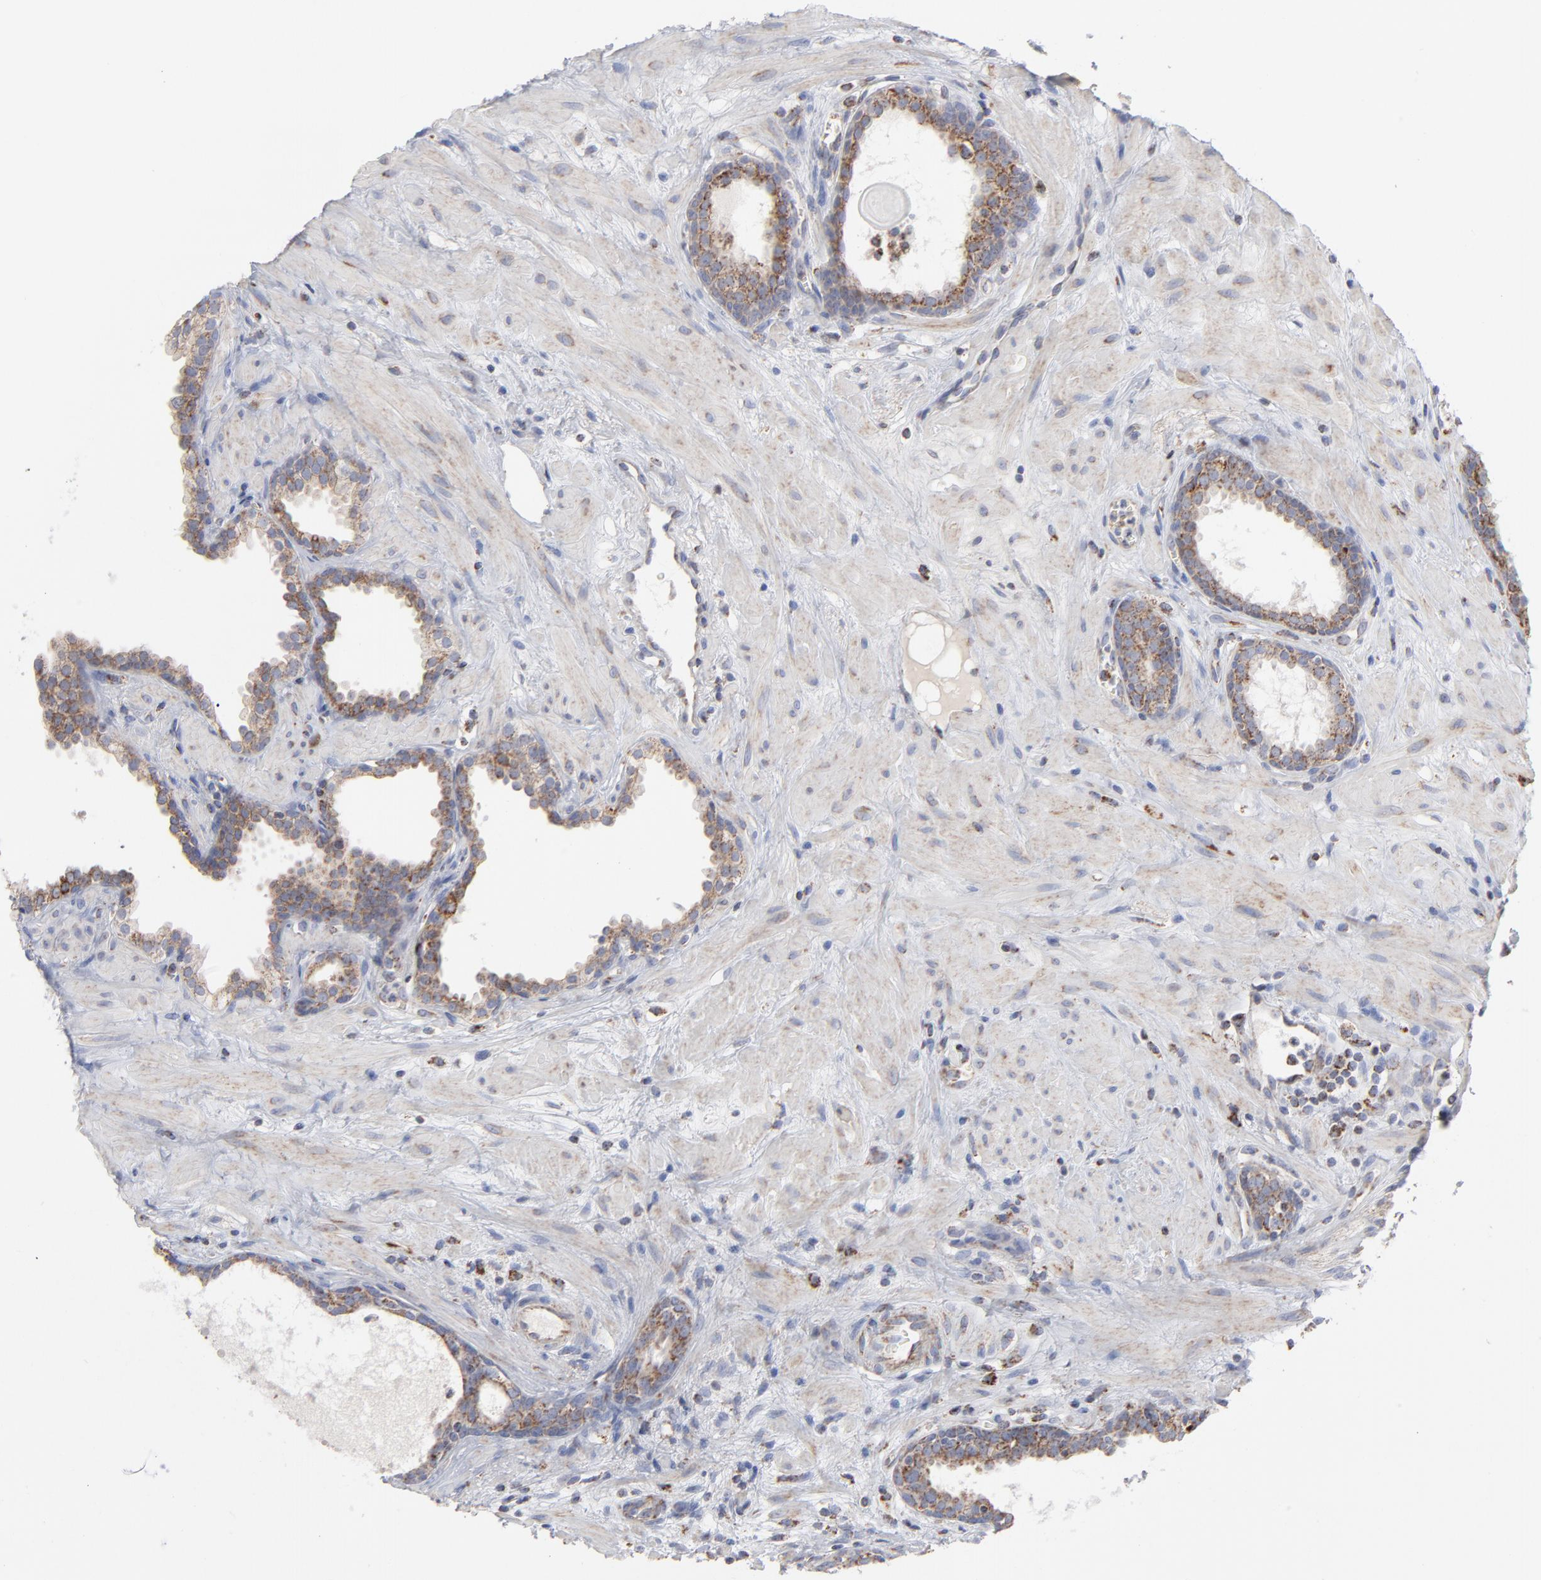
{"staining": {"intensity": "strong", "quantity": ">75%", "location": "cytoplasmic/membranous"}, "tissue": "prostate cancer", "cell_type": "Tumor cells", "image_type": "cancer", "snomed": [{"axis": "morphology", "description": "Adenocarcinoma, Low grade"}, {"axis": "topography", "description": "Prostate"}], "caption": "A brown stain shows strong cytoplasmic/membranous staining of a protein in human prostate cancer (low-grade adenocarcinoma) tumor cells. The staining was performed using DAB, with brown indicating positive protein expression. Nuclei are stained blue with hematoxylin.", "gene": "ASB3", "patient": {"sex": "male", "age": 57}}